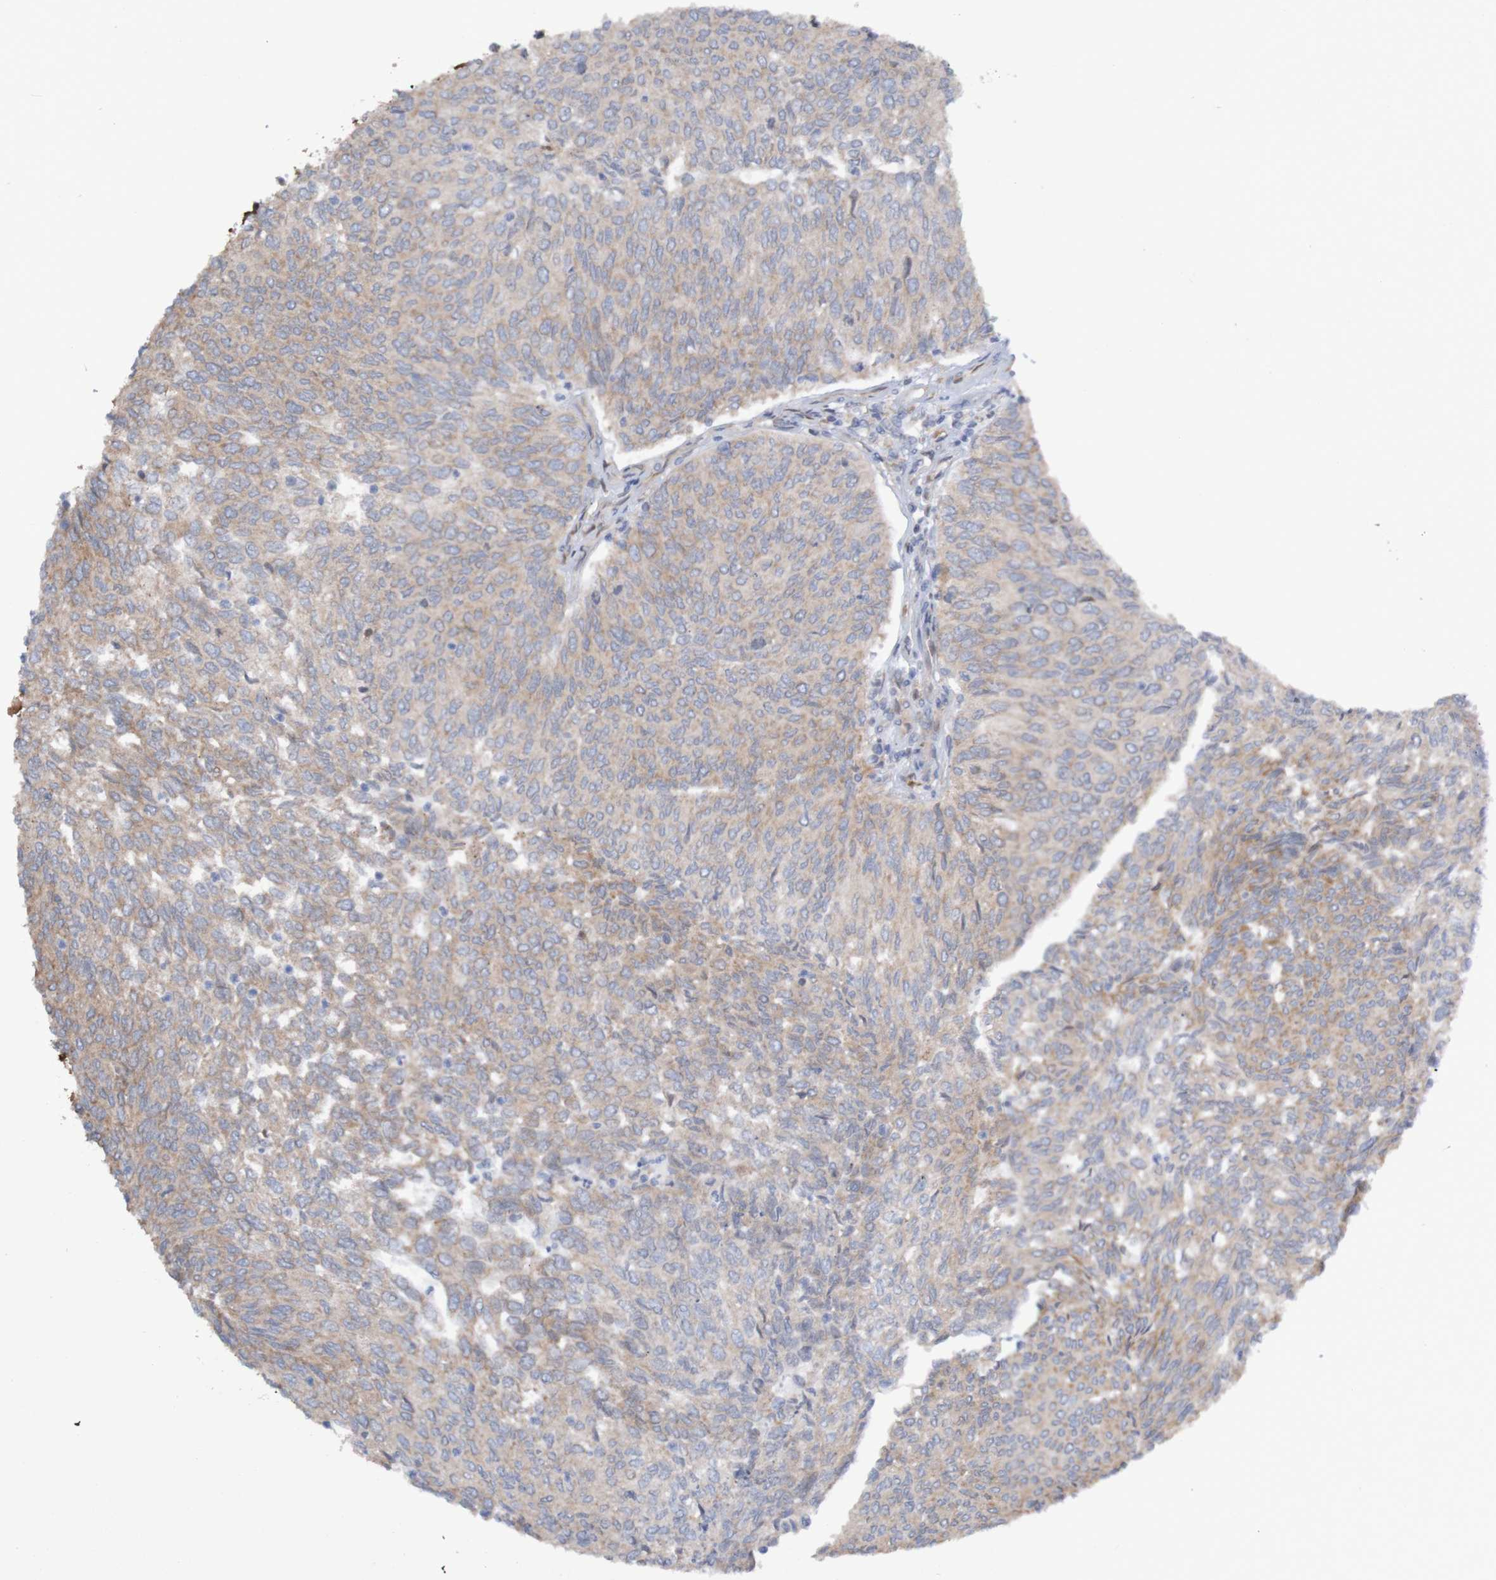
{"staining": {"intensity": "moderate", "quantity": "<25%", "location": "cytoplasmic/membranous"}, "tissue": "urothelial cancer", "cell_type": "Tumor cells", "image_type": "cancer", "snomed": [{"axis": "morphology", "description": "Urothelial carcinoma, Low grade"}, {"axis": "topography", "description": "Urinary bladder"}], "caption": "High-magnification brightfield microscopy of urothelial cancer stained with DAB (brown) and counterstained with hematoxylin (blue). tumor cells exhibit moderate cytoplasmic/membranous staining is identified in about<25% of cells.", "gene": "LRRC47", "patient": {"sex": "female", "age": 79}}